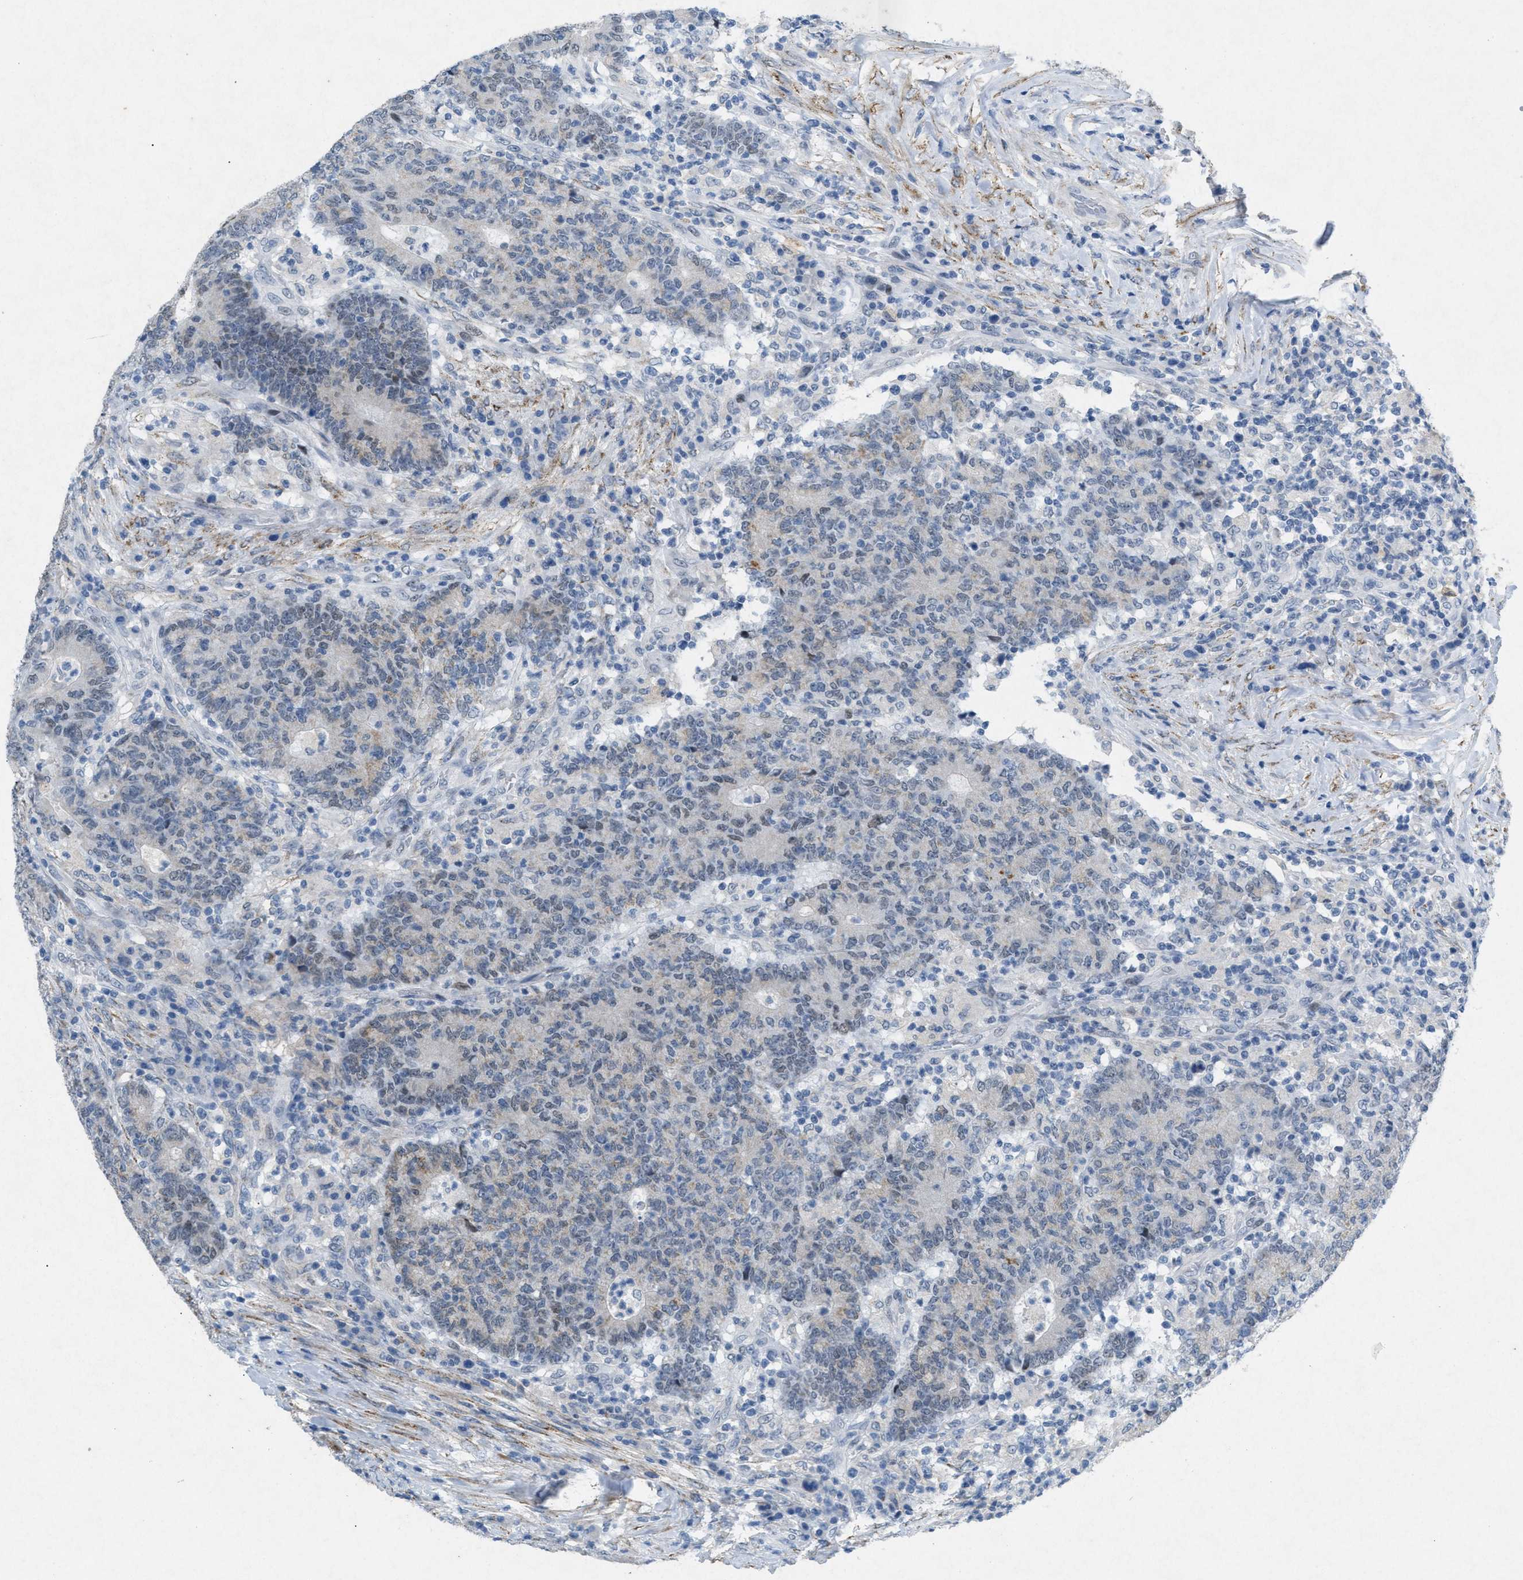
{"staining": {"intensity": "negative", "quantity": "none", "location": "none"}, "tissue": "colorectal cancer", "cell_type": "Tumor cells", "image_type": "cancer", "snomed": [{"axis": "morphology", "description": "Normal tissue, NOS"}, {"axis": "morphology", "description": "Adenocarcinoma, NOS"}, {"axis": "topography", "description": "Colon"}], "caption": "High power microscopy histopathology image of an IHC photomicrograph of colorectal cancer (adenocarcinoma), revealing no significant staining in tumor cells.", "gene": "TASOR", "patient": {"sex": "female", "age": 75}}